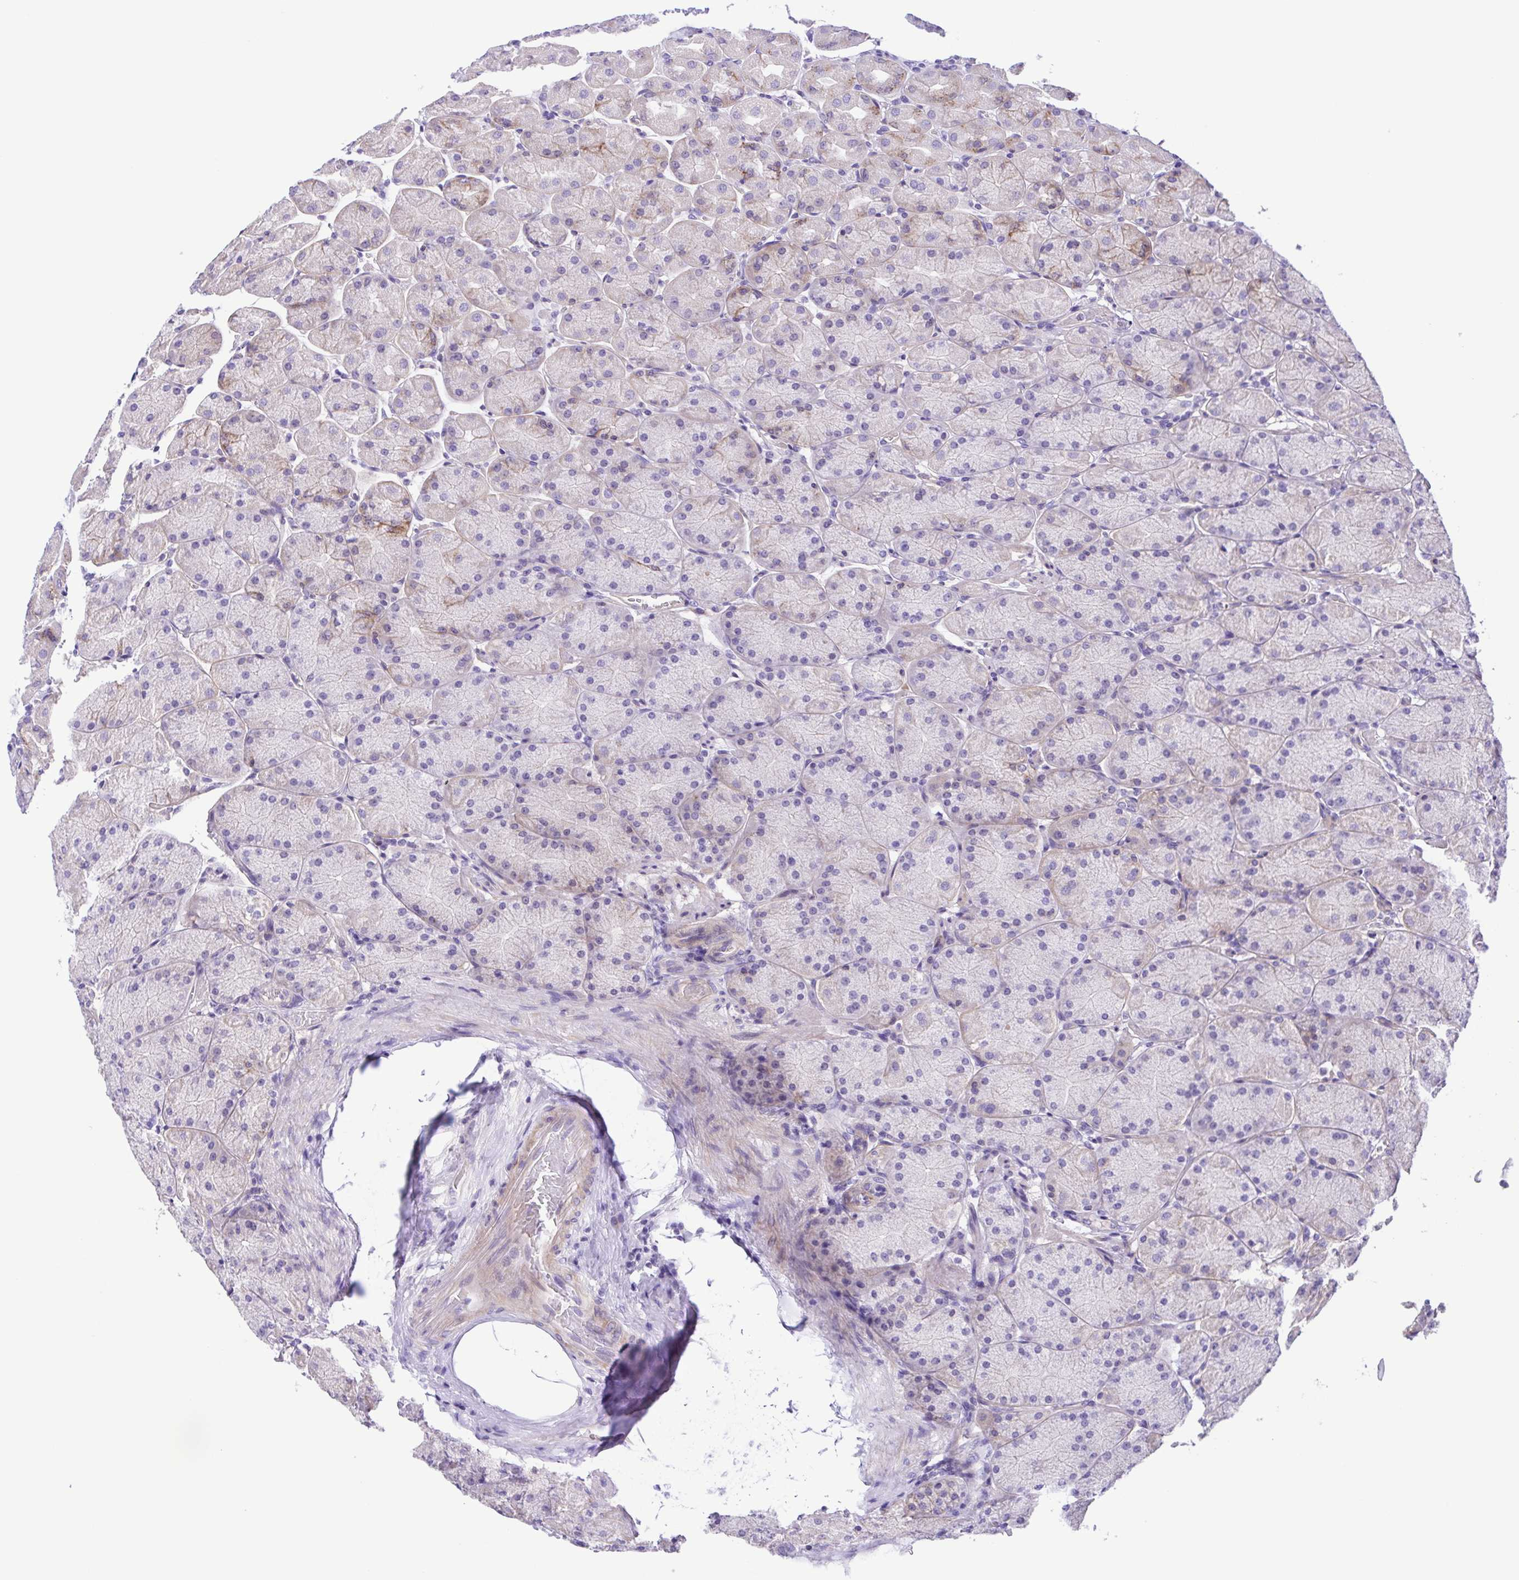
{"staining": {"intensity": "weak", "quantity": "<25%", "location": "cytoplasmic/membranous"}, "tissue": "stomach", "cell_type": "Glandular cells", "image_type": "normal", "snomed": [{"axis": "morphology", "description": "Normal tissue, NOS"}, {"axis": "topography", "description": "Stomach, upper"}], "caption": "Glandular cells show no significant expression in benign stomach. (Stains: DAB immunohistochemistry with hematoxylin counter stain, Microscopy: brightfield microscopy at high magnification).", "gene": "ISM2", "patient": {"sex": "female", "age": 56}}